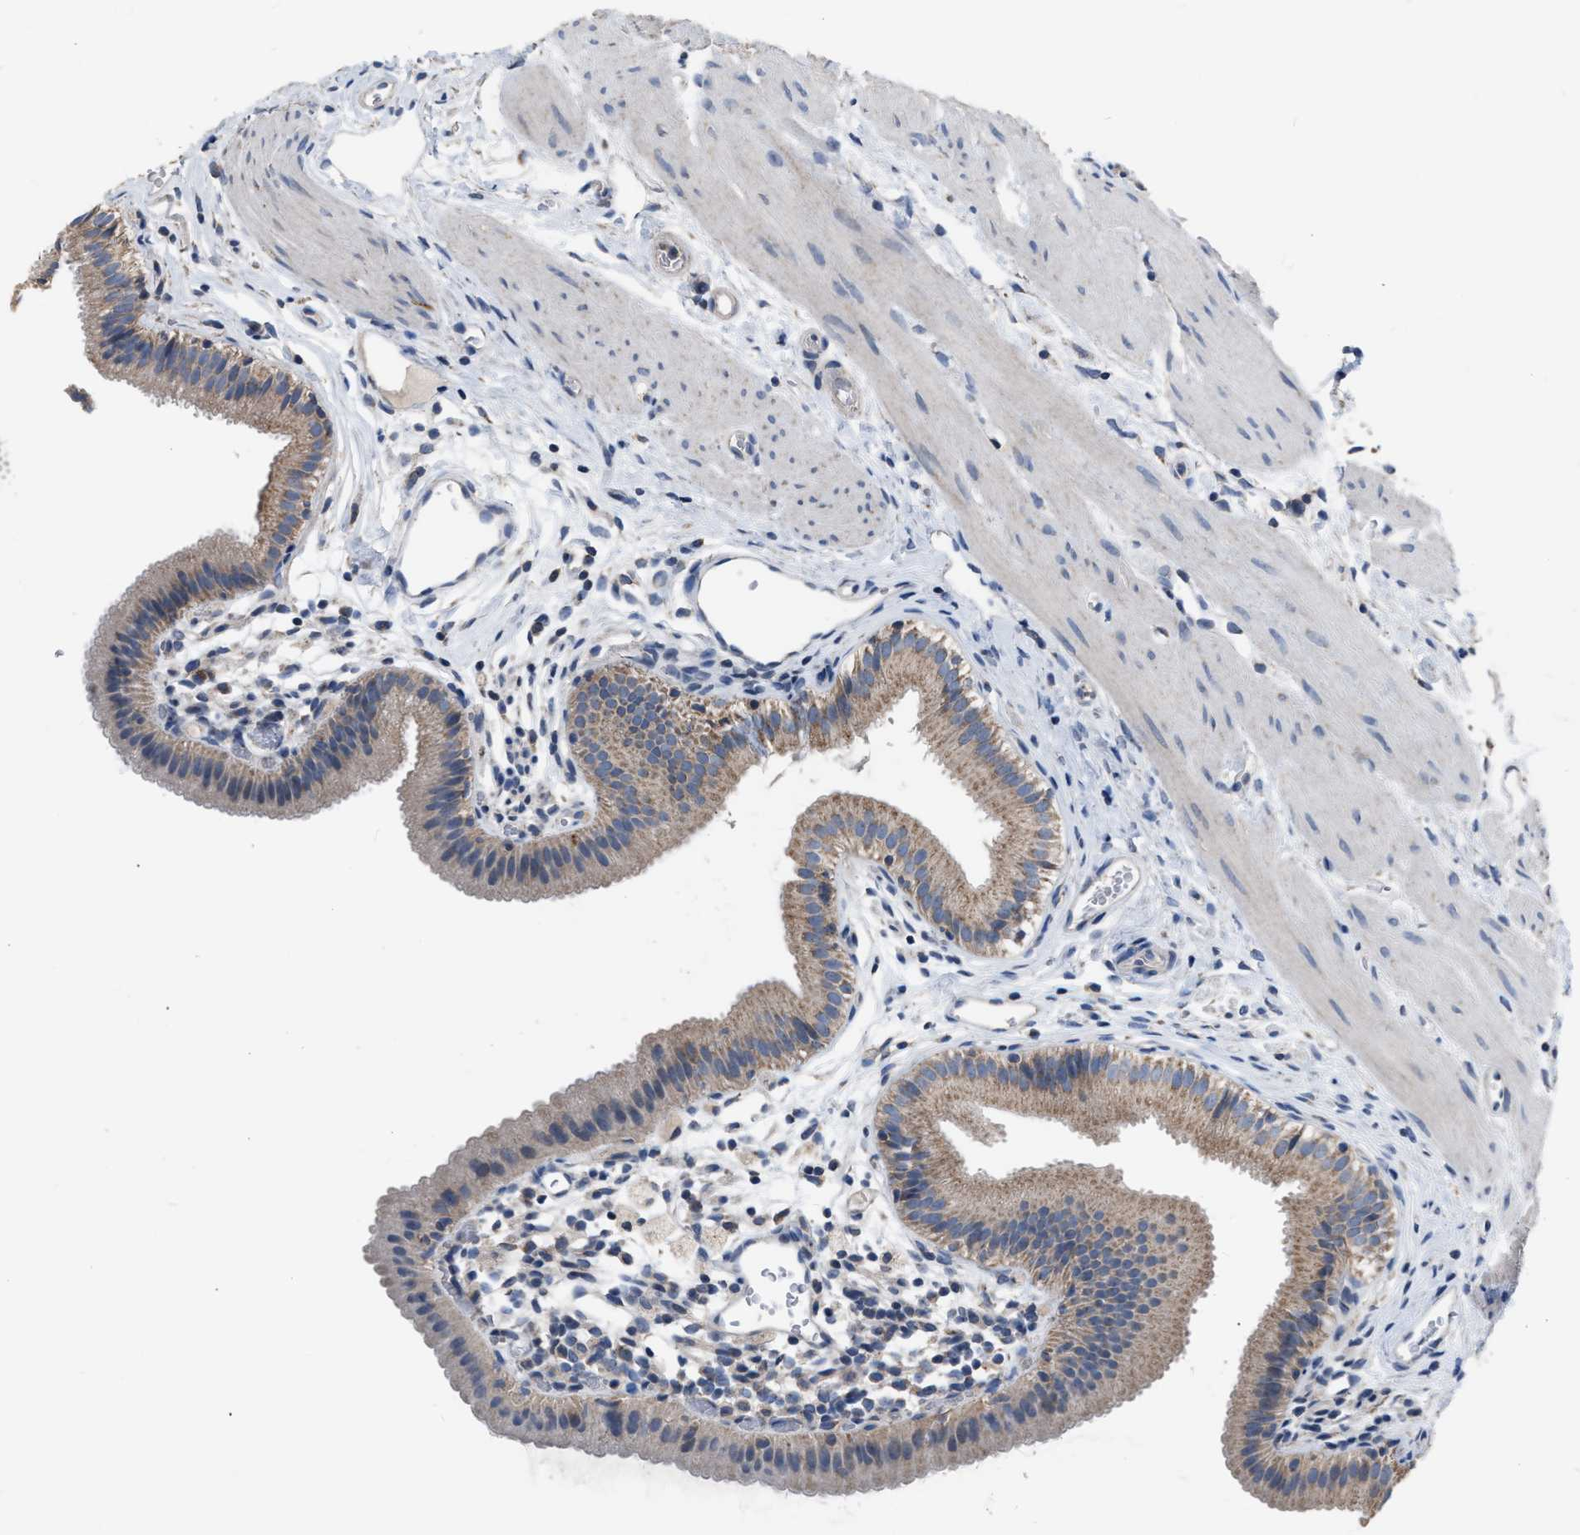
{"staining": {"intensity": "moderate", "quantity": ">75%", "location": "cytoplasmic/membranous"}, "tissue": "gallbladder", "cell_type": "Glandular cells", "image_type": "normal", "snomed": [{"axis": "morphology", "description": "Normal tissue, NOS"}, {"axis": "topography", "description": "Gallbladder"}], "caption": "Gallbladder stained with DAB immunohistochemistry reveals medium levels of moderate cytoplasmic/membranous expression in about >75% of glandular cells. The staining is performed using DAB (3,3'-diaminobenzidine) brown chromogen to label protein expression. The nuclei are counter-stained blue using hematoxylin.", "gene": "DDX56", "patient": {"sex": "female", "age": 26}}